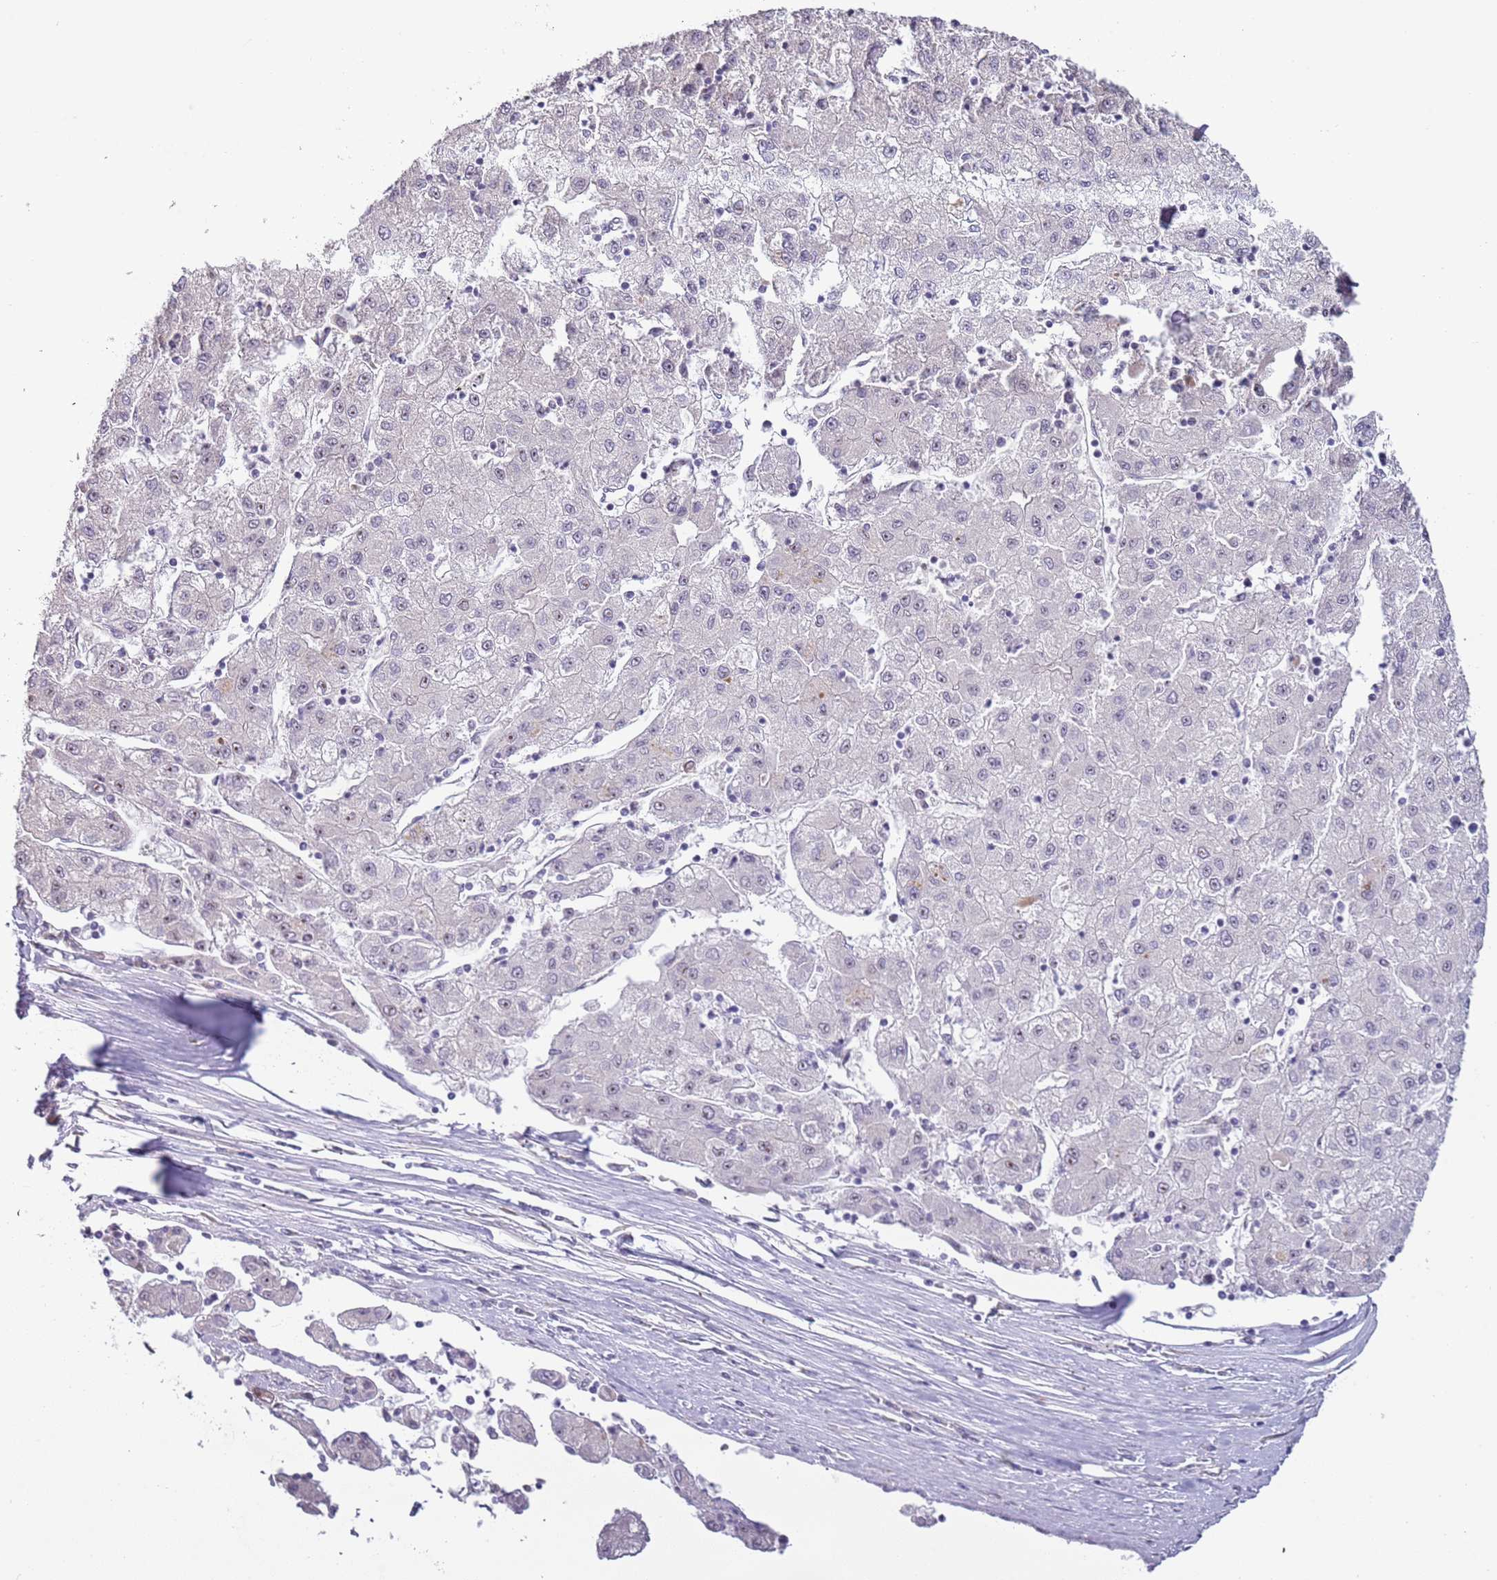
{"staining": {"intensity": "negative", "quantity": "none", "location": "none"}, "tissue": "liver cancer", "cell_type": "Tumor cells", "image_type": "cancer", "snomed": [{"axis": "morphology", "description": "Carcinoma, Hepatocellular, NOS"}, {"axis": "topography", "description": "Liver"}], "caption": "This is a image of IHC staining of hepatocellular carcinoma (liver), which shows no staining in tumor cells.", "gene": "UCMA", "patient": {"sex": "male", "age": 72}}